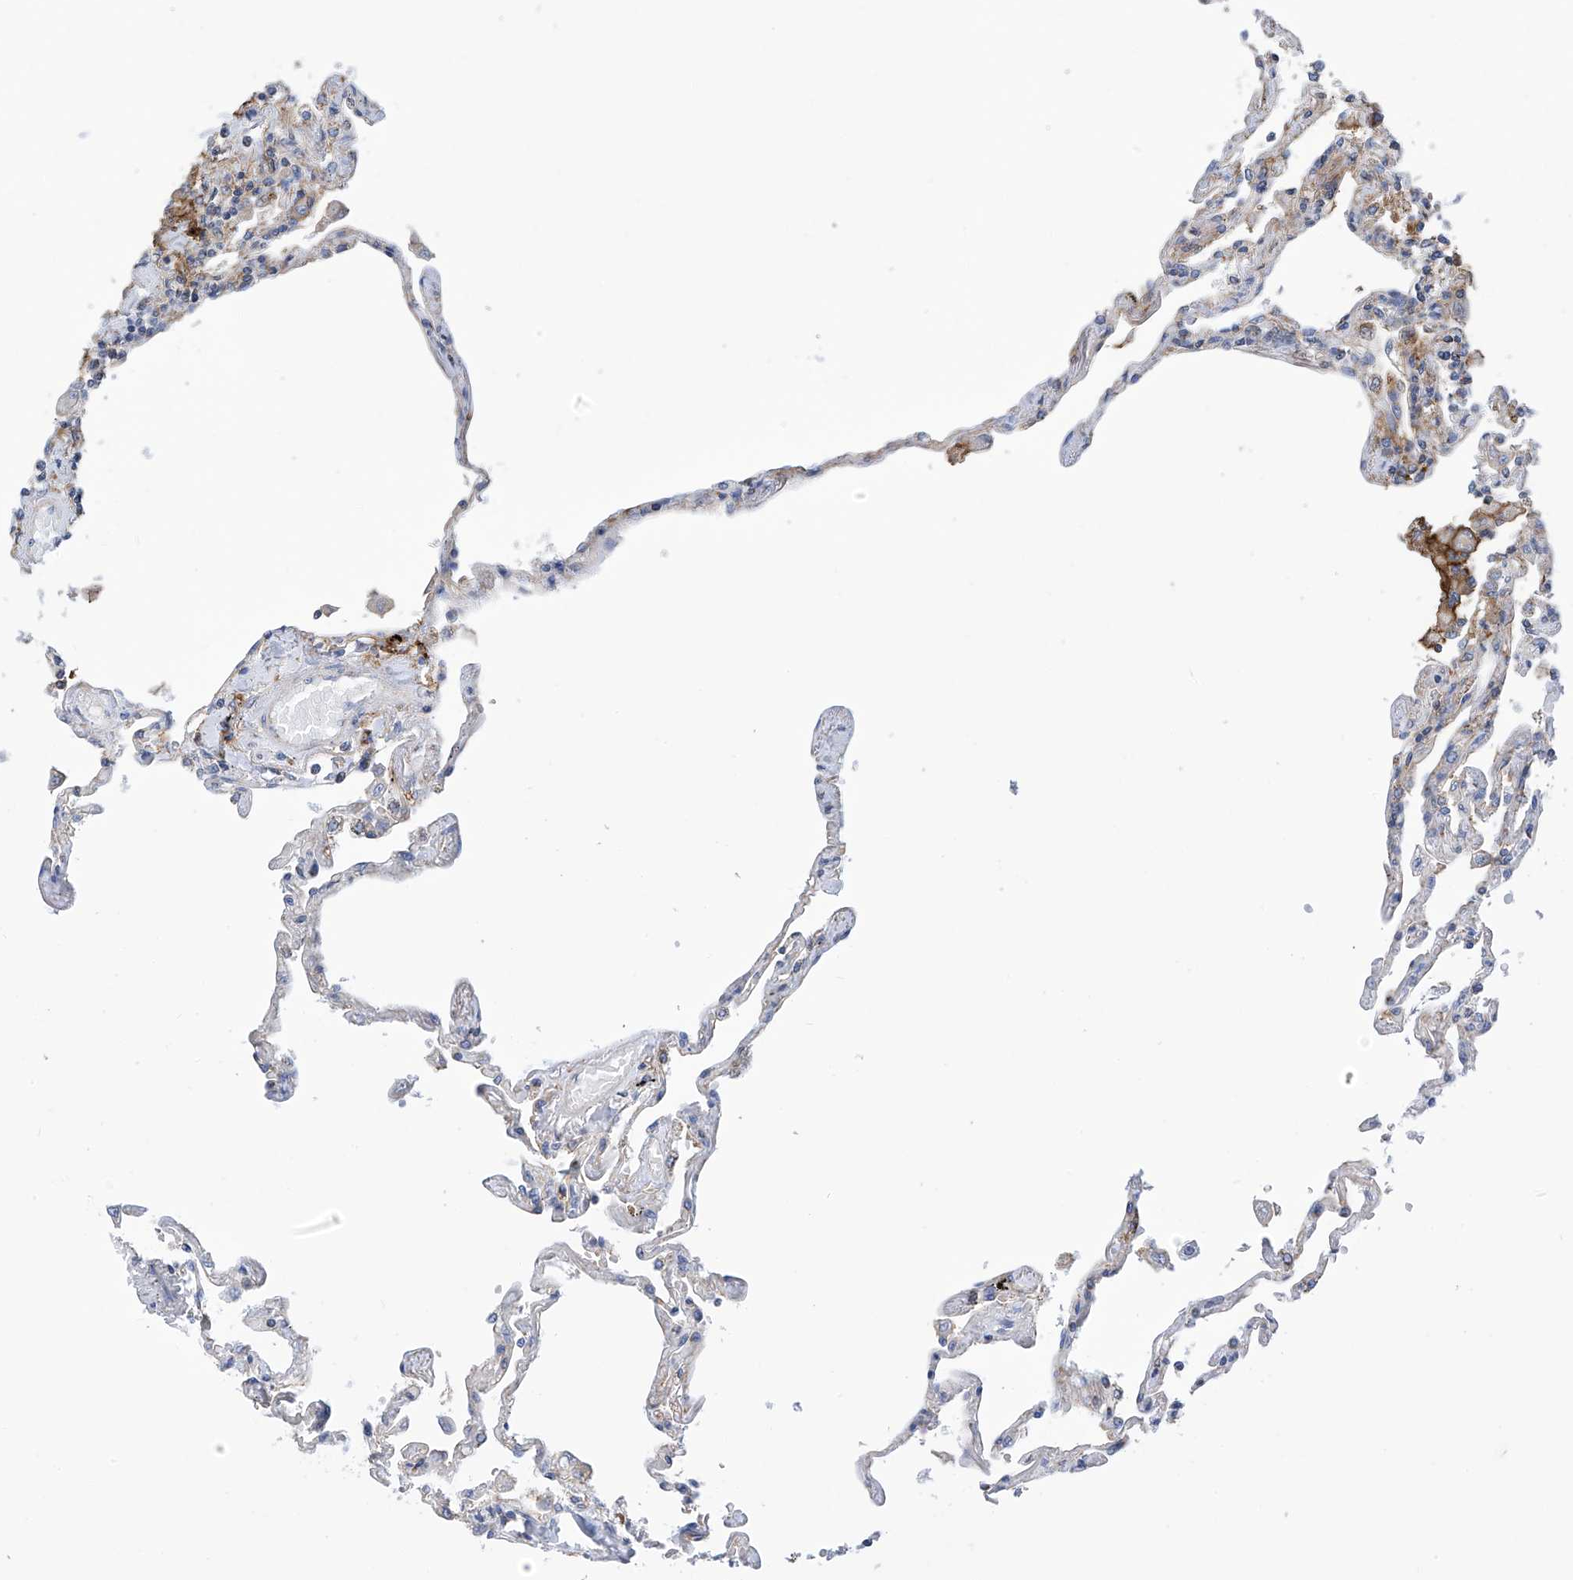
{"staining": {"intensity": "negative", "quantity": "none", "location": "none"}, "tissue": "lung", "cell_type": "Alveolar cells", "image_type": "normal", "snomed": [{"axis": "morphology", "description": "Normal tissue, NOS"}, {"axis": "topography", "description": "Lung"}], "caption": "Immunohistochemical staining of normal human lung demonstrates no significant staining in alveolar cells. (DAB (3,3'-diaminobenzidine) immunohistochemistry visualized using brightfield microscopy, high magnification).", "gene": "P2RX7", "patient": {"sex": "female", "age": 67}}